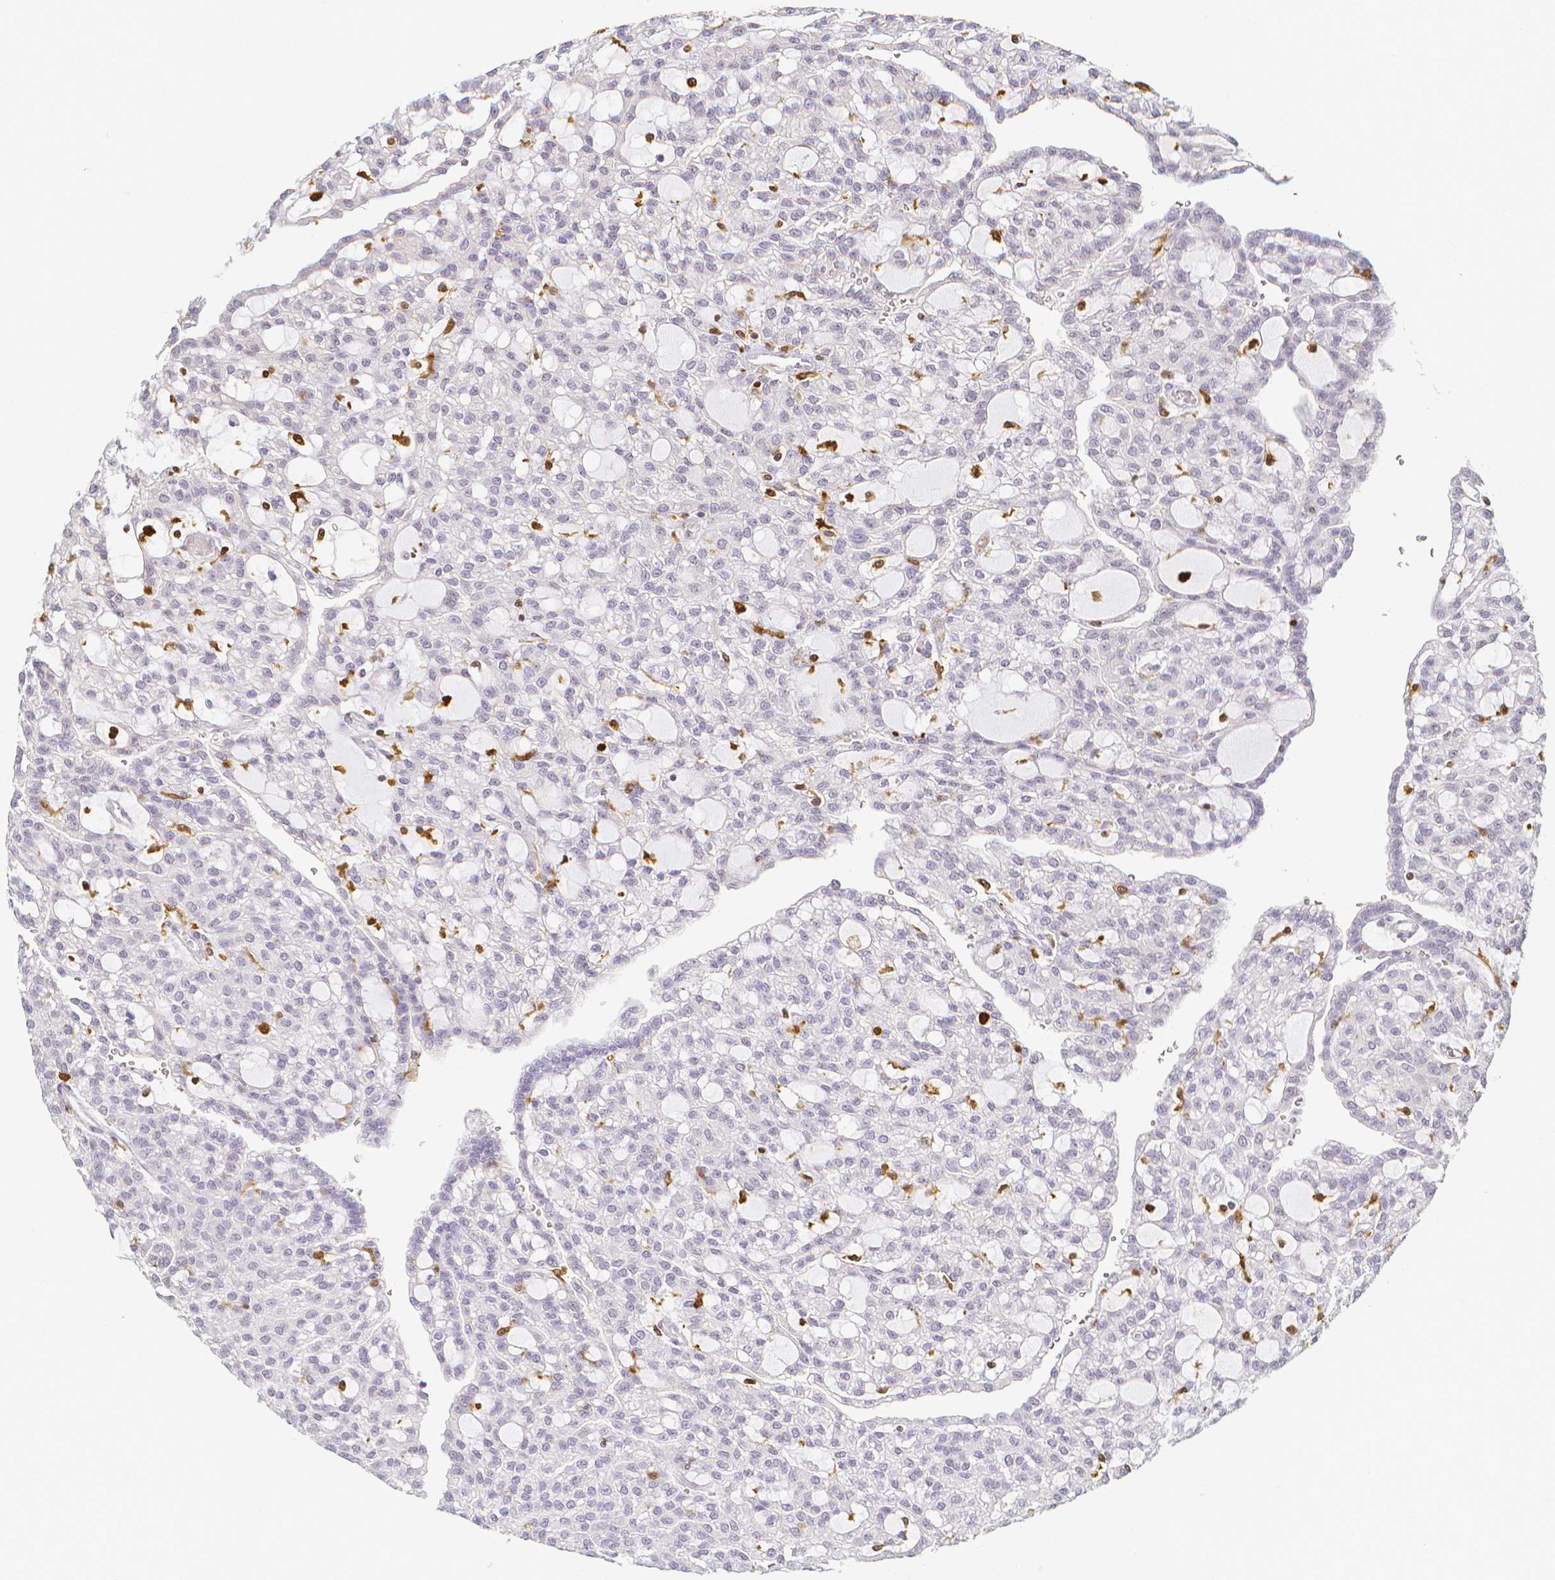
{"staining": {"intensity": "negative", "quantity": "none", "location": "none"}, "tissue": "renal cancer", "cell_type": "Tumor cells", "image_type": "cancer", "snomed": [{"axis": "morphology", "description": "Adenocarcinoma, NOS"}, {"axis": "topography", "description": "Kidney"}], "caption": "This is a micrograph of IHC staining of adenocarcinoma (renal), which shows no expression in tumor cells.", "gene": "COTL1", "patient": {"sex": "male", "age": 63}}